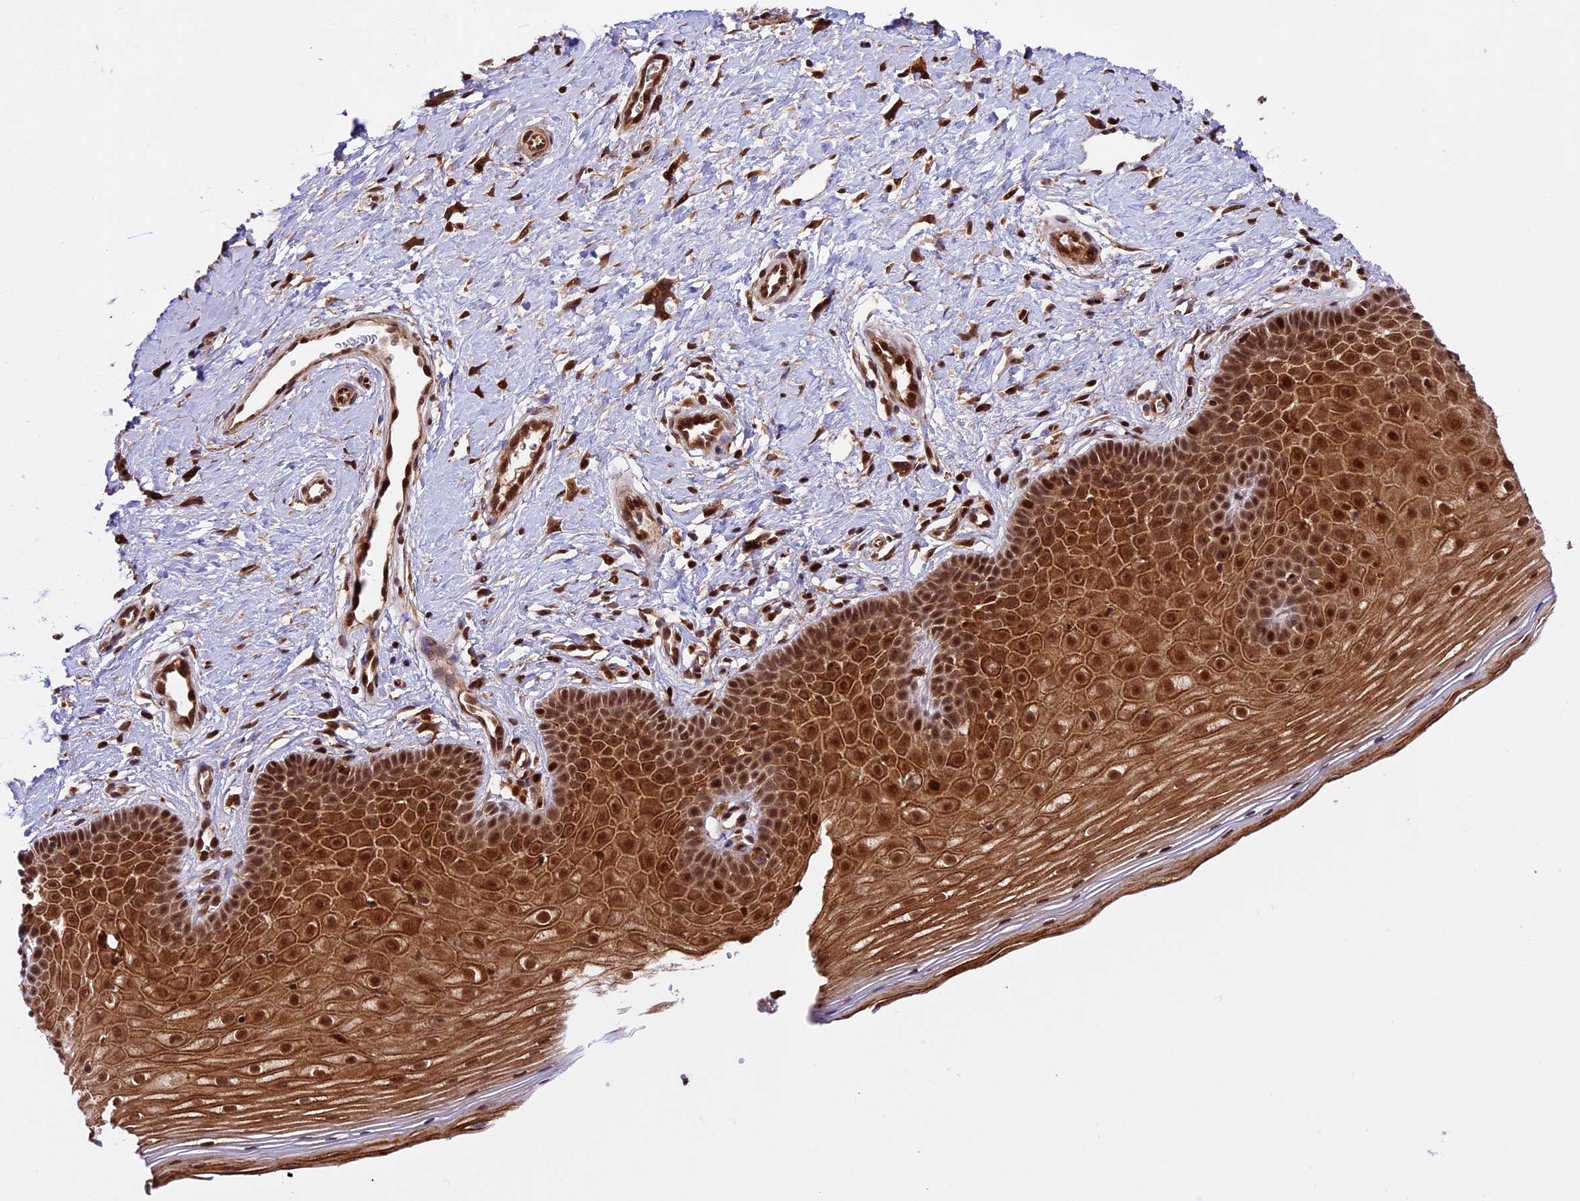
{"staining": {"intensity": "strong", "quantity": ">75%", "location": "cytoplasmic/membranous,nuclear"}, "tissue": "cervix", "cell_type": "Glandular cells", "image_type": "normal", "snomed": [{"axis": "morphology", "description": "Normal tissue, NOS"}, {"axis": "topography", "description": "Cervix"}], "caption": "Protein expression by IHC demonstrates strong cytoplasmic/membranous,nuclear positivity in approximately >75% of glandular cells in normal cervix.", "gene": "DHX38", "patient": {"sex": "female", "age": 36}}